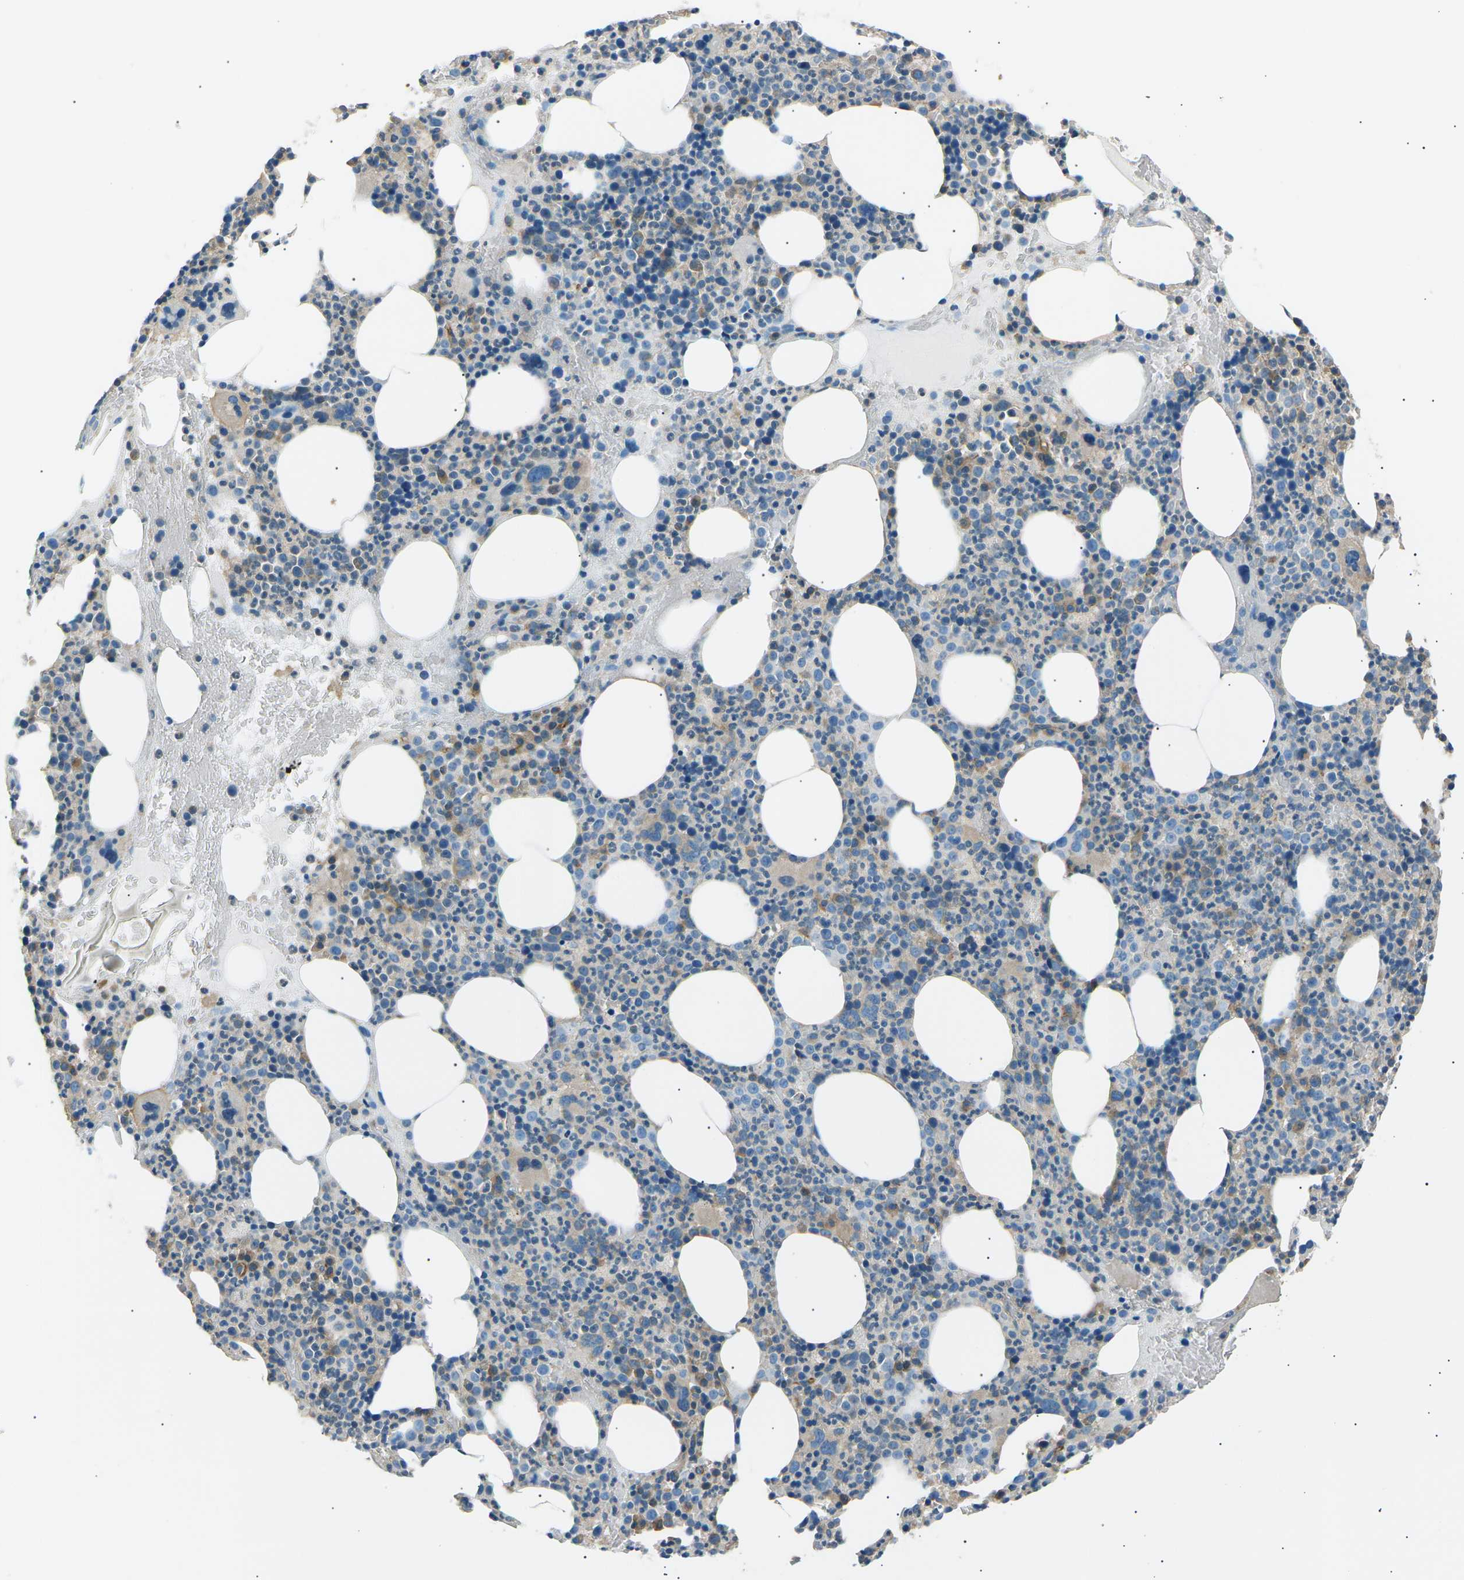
{"staining": {"intensity": "moderate", "quantity": "<25%", "location": "cytoplasmic/membranous"}, "tissue": "bone marrow", "cell_type": "Hematopoietic cells", "image_type": "normal", "snomed": [{"axis": "morphology", "description": "Normal tissue, NOS"}, {"axis": "morphology", "description": "Inflammation, NOS"}, {"axis": "topography", "description": "Bone marrow"}], "caption": "Immunohistochemistry (IHC) staining of benign bone marrow, which displays low levels of moderate cytoplasmic/membranous expression in about <25% of hematopoietic cells indicating moderate cytoplasmic/membranous protein positivity. The staining was performed using DAB (3,3'-diaminobenzidine) (brown) for protein detection and nuclei were counterstained in hematoxylin (blue).", "gene": "SLK", "patient": {"sex": "male", "age": 73}}